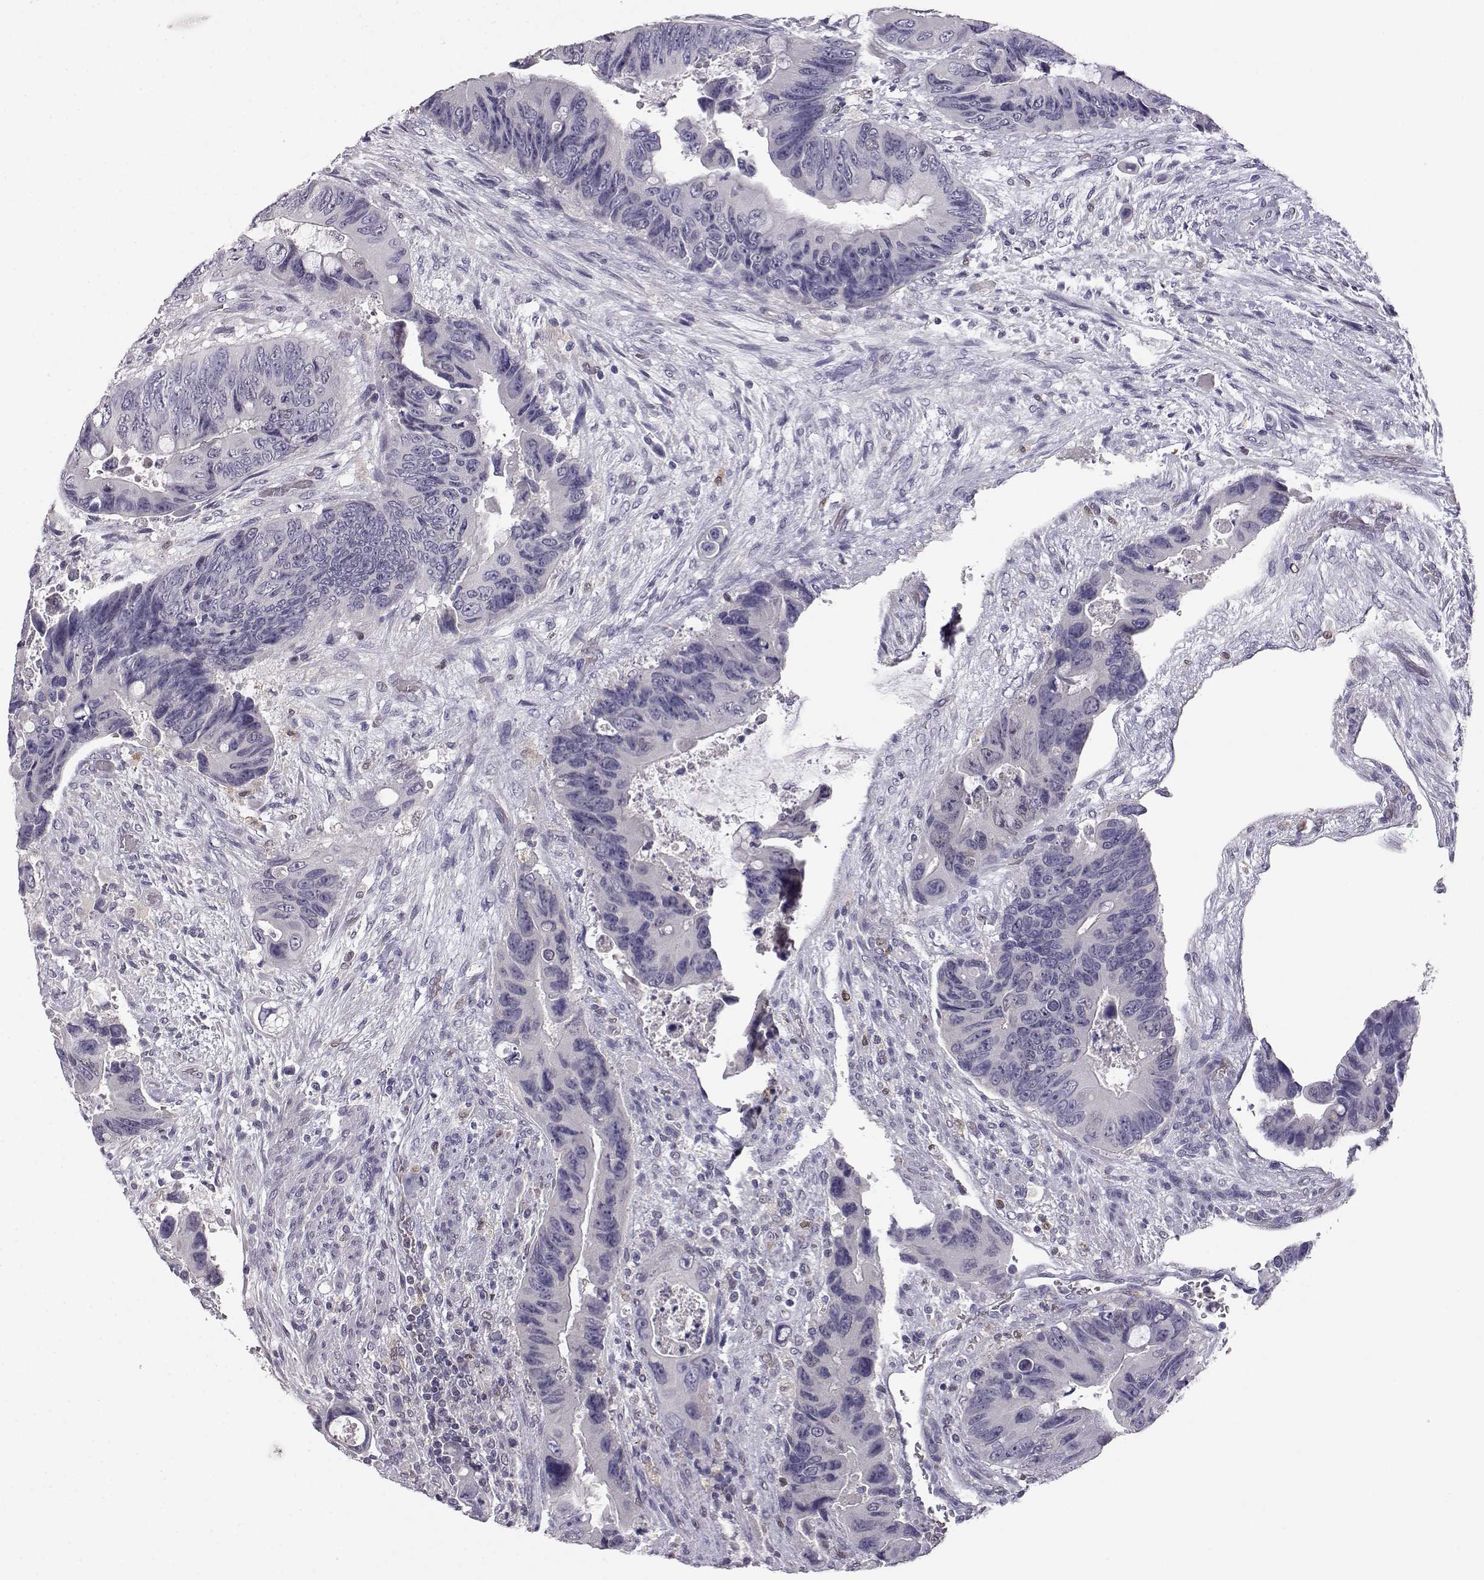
{"staining": {"intensity": "negative", "quantity": "none", "location": "none"}, "tissue": "colorectal cancer", "cell_type": "Tumor cells", "image_type": "cancer", "snomed": [{"axis": "morphology", "description": "Adenocarcinoma, NOS"}, {"axis": "topography", "description": "Rectum"}], "caption": "Immunohistochemistry (IHC) of human adenocarcinoma (colorectal) reveals no positivity in tumor cells. The staining was performed using DAB (3,3'-diaminobenzidine) to visualize the protein expression in brown, while the nuclei were stained in blue with hematoxylin (Magnification: 20x).", "gene": "AKR1B1", "patient": {"sex": "male", "age": 63}}